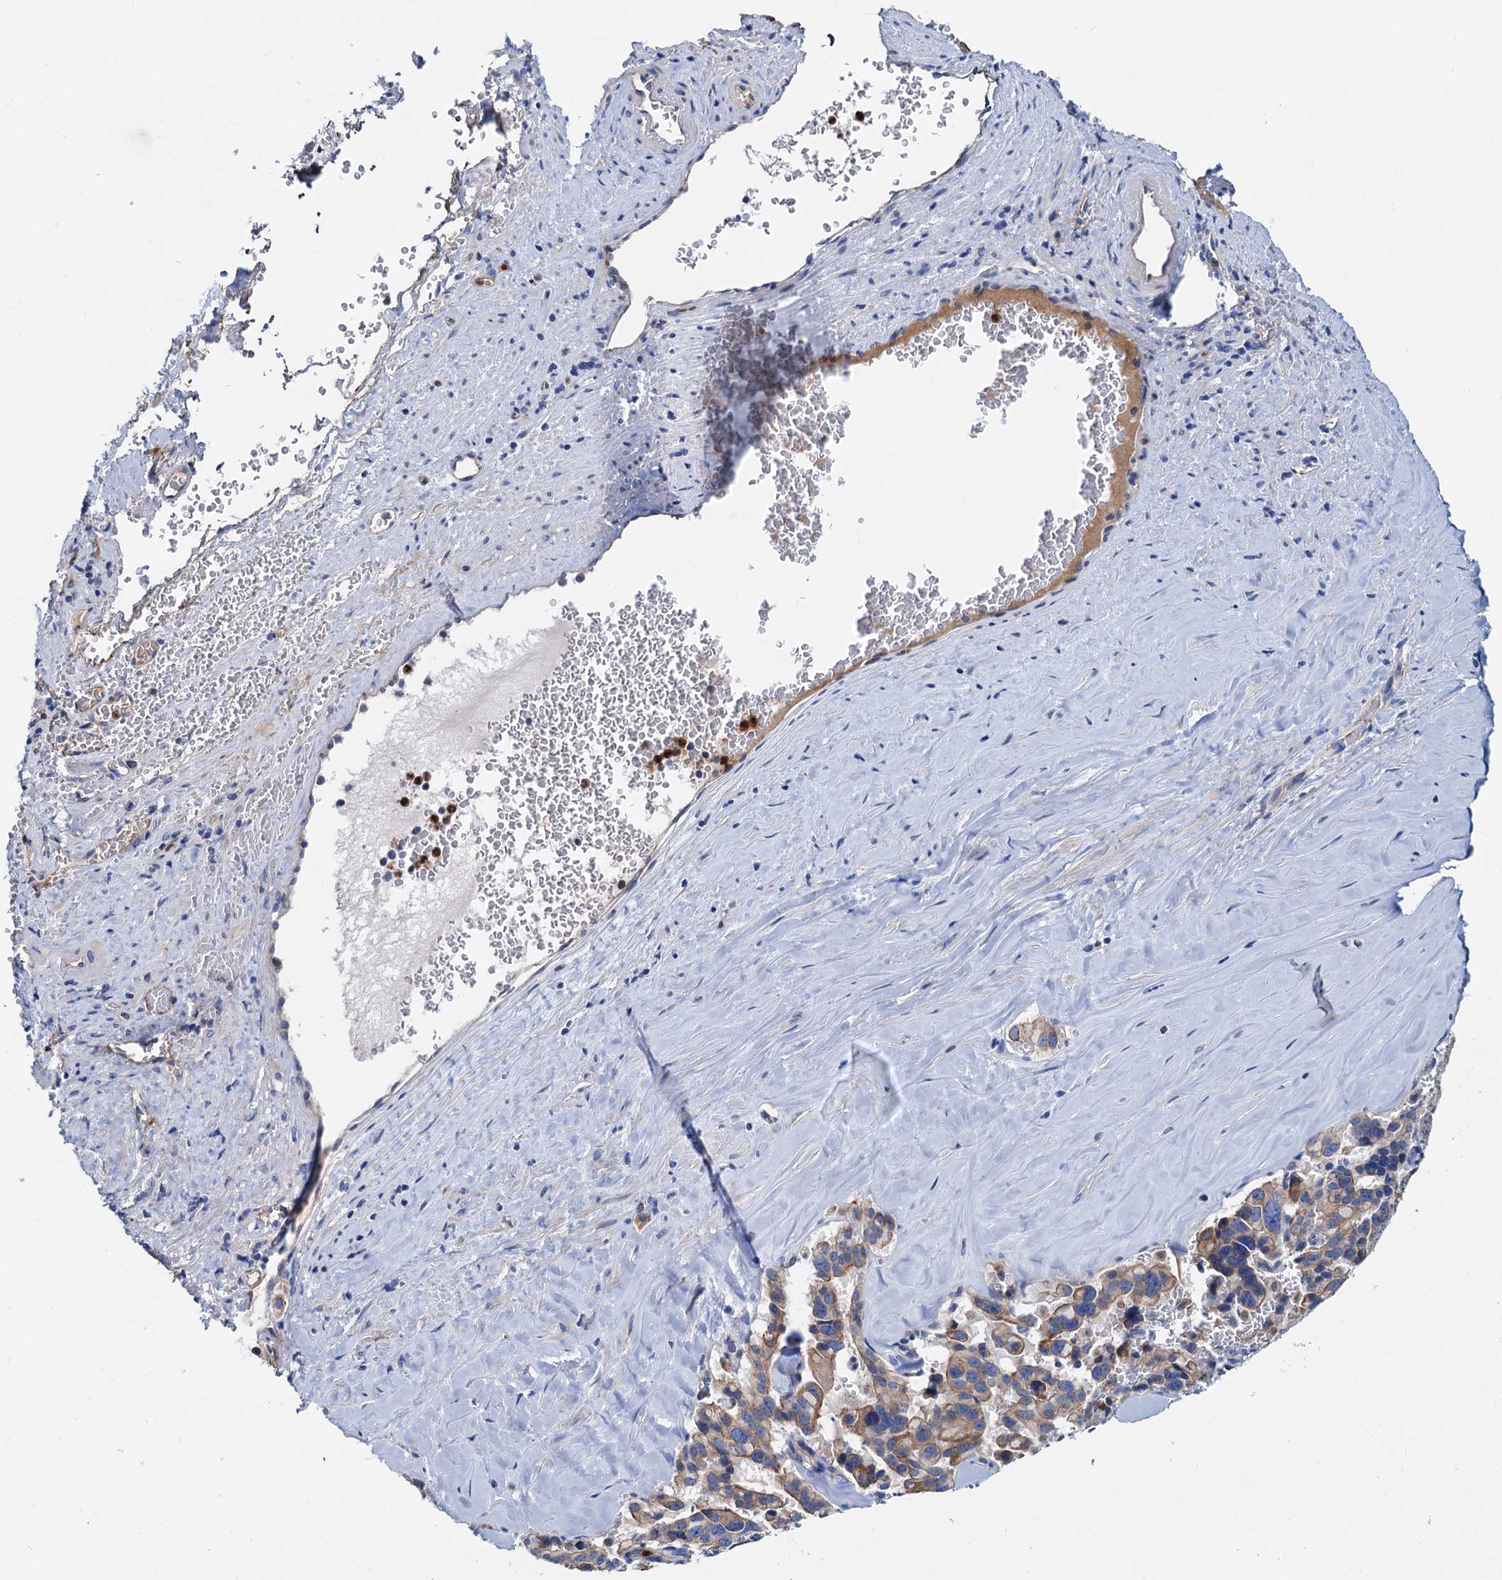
{"staining": {"intensity": "weak", "quantity": ">75%", "location": "cytoplasmic/membranous"}, "tissue": "pancreatic cancer", "cell_type": "Tumor cells", "image_type": "cancer", "snomed": [{"axis": "morphology", "description": "Adenocarcinoma, NOS"}, {"axis": "topography", "description": "Pancreas"}], "caption": "A brown stain highlights weak cytoplasmic/membranous expression of a protein in human pancreatic cancer tumor cells.", "gene": "RASSF9", "patient": {"sex": "male", "age": 65}}